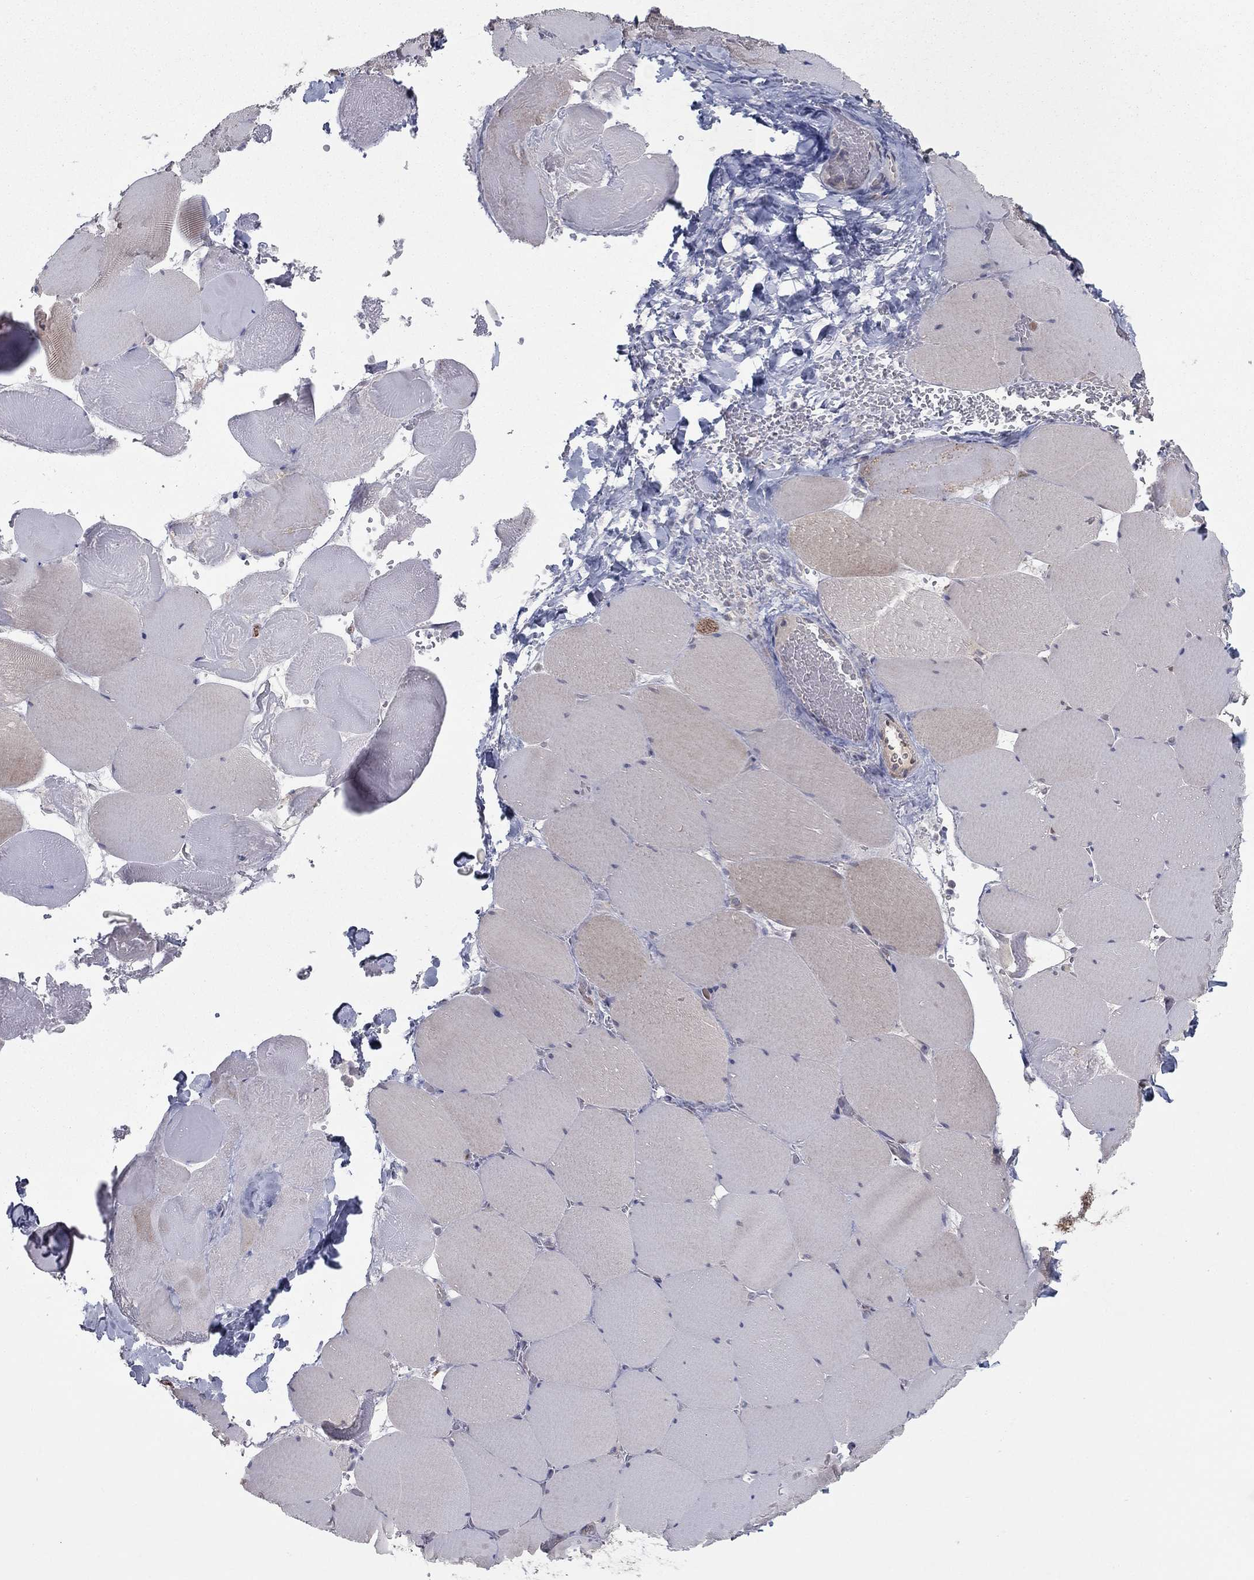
{"staining": {"intensity": "weak", "quantity": "25%-75%", "location": "cytoplasmic/membranous"}, "tissue": "skeletal muscle", "cell_type": "Myocytes", "image_type": "normal", "snomed": [{"axis": "morphology", "description": "Normal tissue, NOS"}, {"axis": "morphology", "description": "Malignant melanoma, Metastatic site"}, {"axis": "topography", "description": "Skeletal muscle"}], "caption": "Myocytes display low levels of weak cytoplasmic/membranous positivity in about 25%-75% of cells in normal human skeletal muscle.", "gene": "GRHPR", "patient": {"sex": "male", "age": 50}}